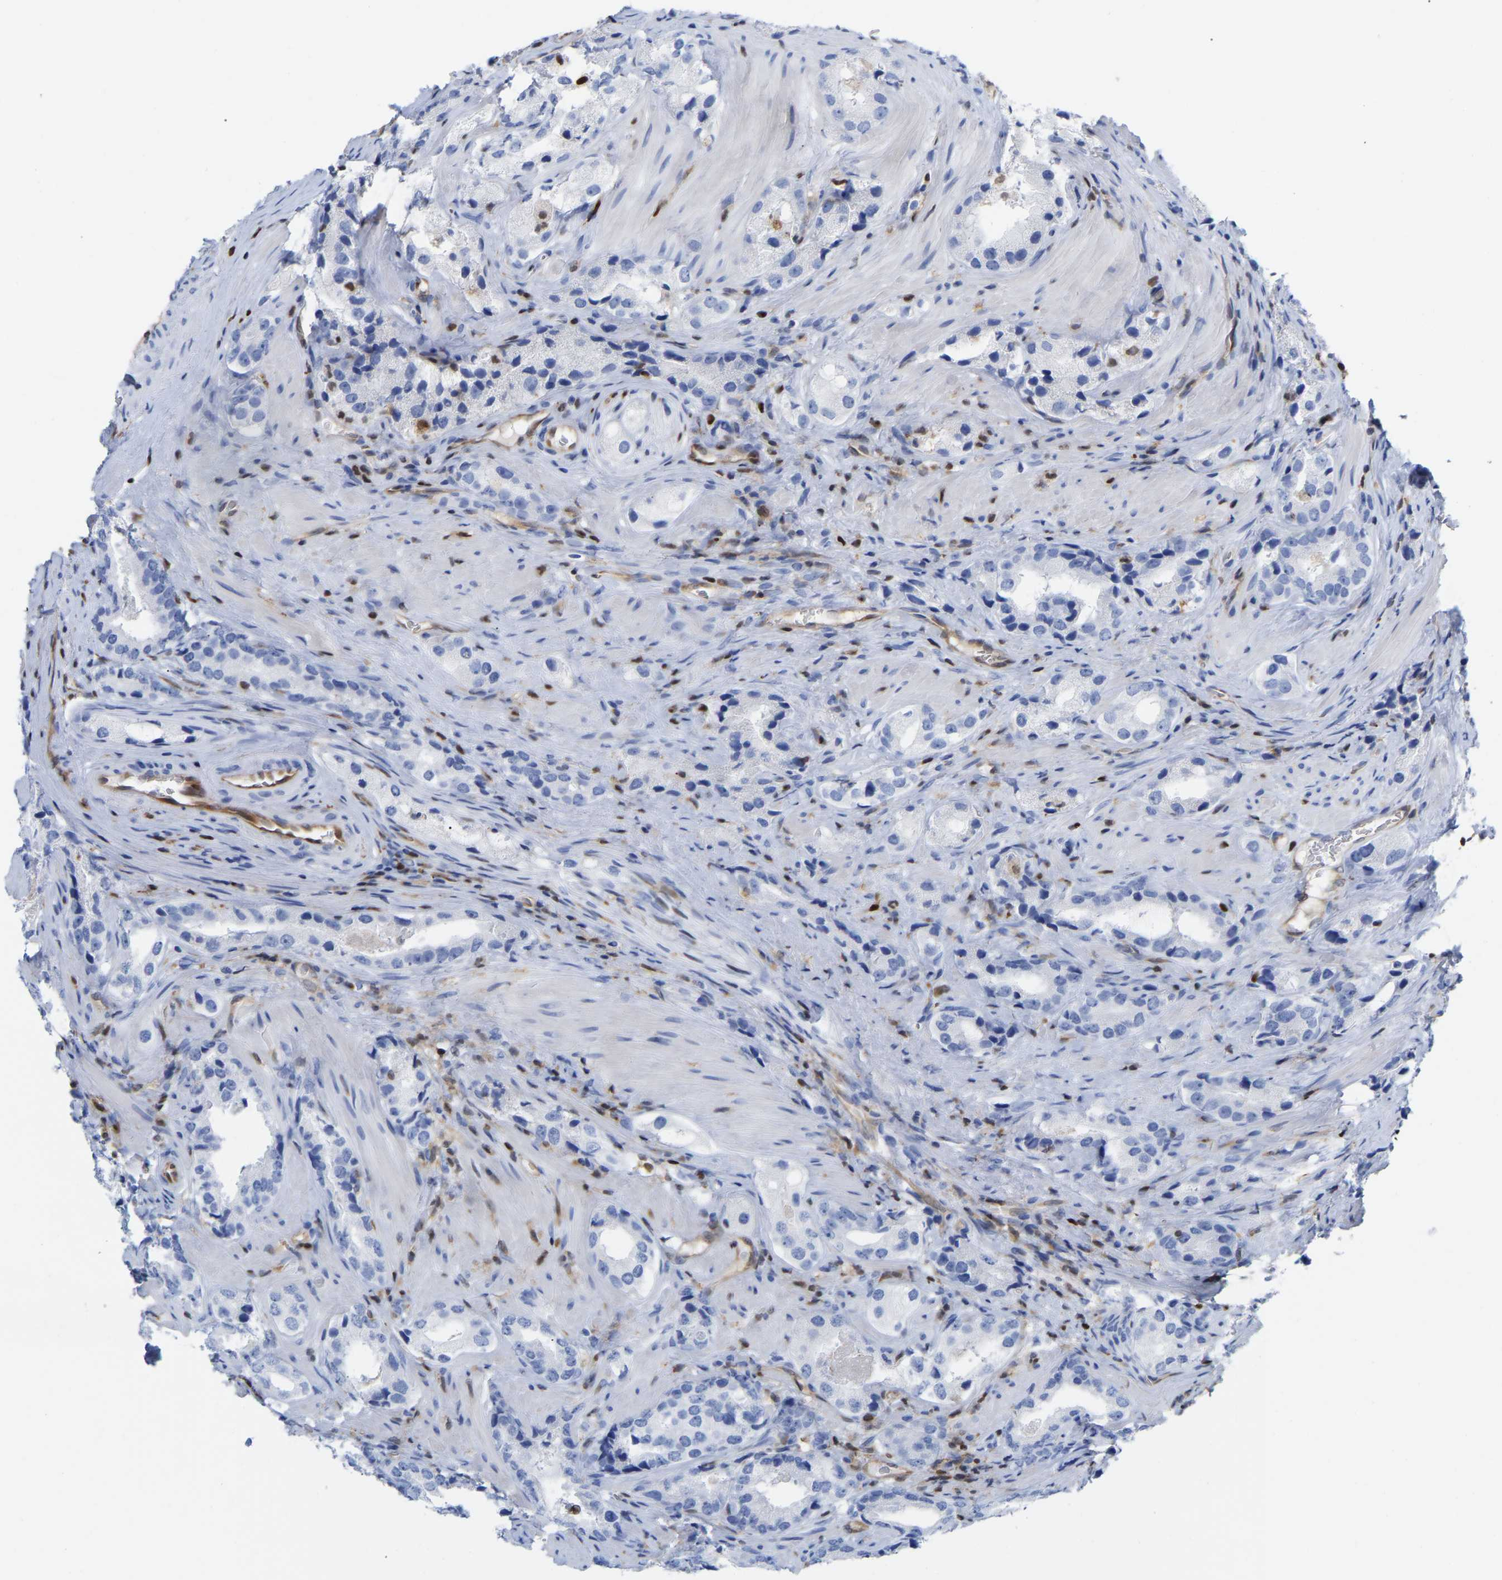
{"staining": {"intensity": "negative", "quantity": "none", "location": "none"}, "tissue": "prostate cancer", "cell_type": "Tumor cells", "image_type": "cancer", "snomed": [{"axis": "morphology", "description": "Adenocarcinoma, High grade"}, {"axis": "topography", "description": "Prostate"}], "caption": "A high-resolution image shows immunohistochemistry staining of high-grade adenocarcinoma (prostate), which shows no significant expression in tumor cells.", "gene": "GIMAP4", "patient": {"sex": "male", "age": 63}}